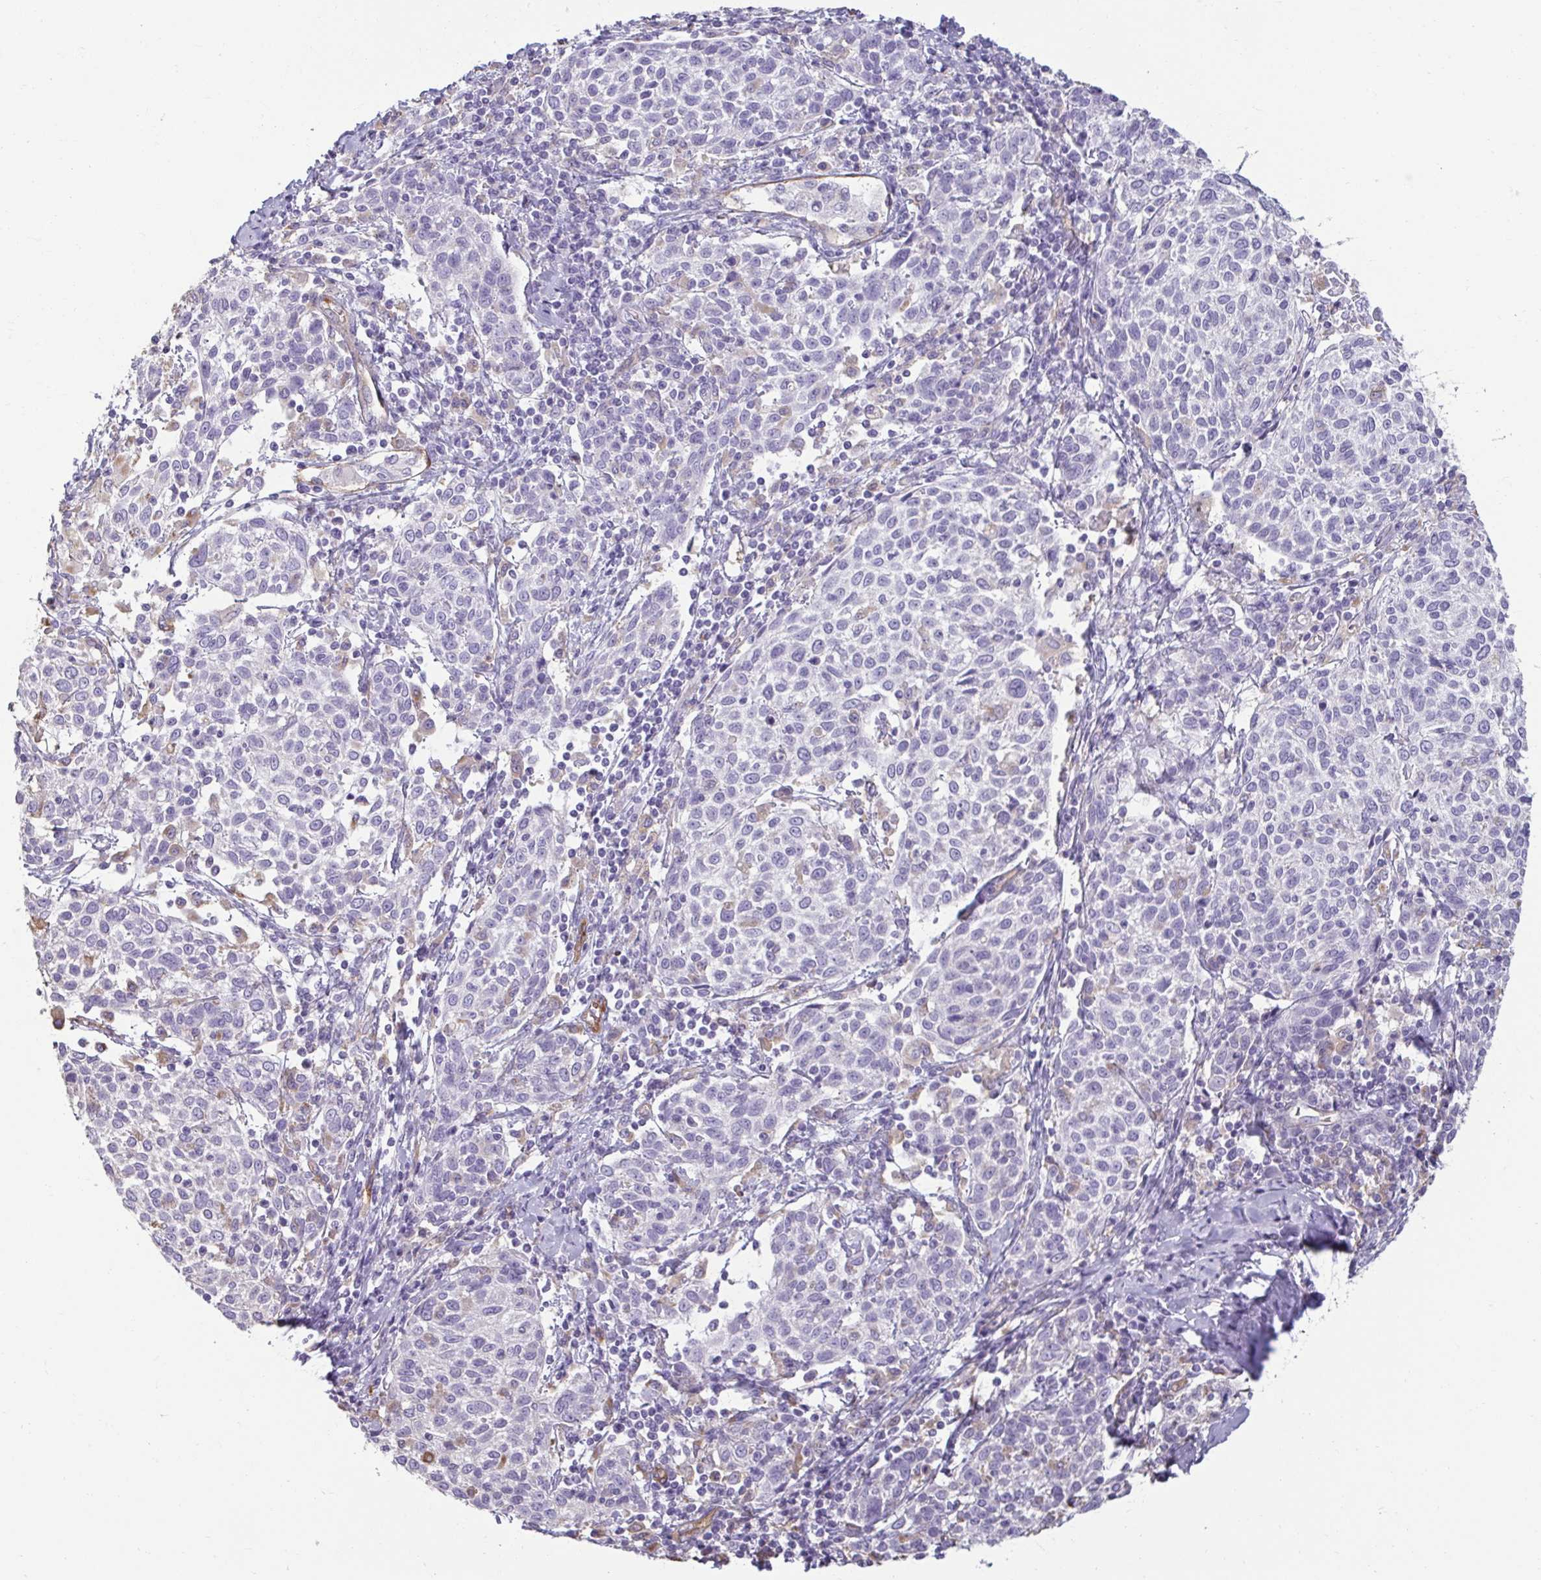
{"staining": {"intensity": "negative", "quantity": "none", "location": "none"}, "tissue": "cervical cancer", "cell_type": "Tumor cells", "image_type": "cancer", "snomed": [{"axis": "morphology", "description": "Squamous cell carcinoma, NOS"}, {"axis": "topography", "description": "Cervix"}], "caption": "A micrograph of cervical squamous cell carcinoma stained for a protein exhibits no brown staining in tumor cells.", "gene": "PDE2A", "patient": {"sex": "female", "age": 61}}